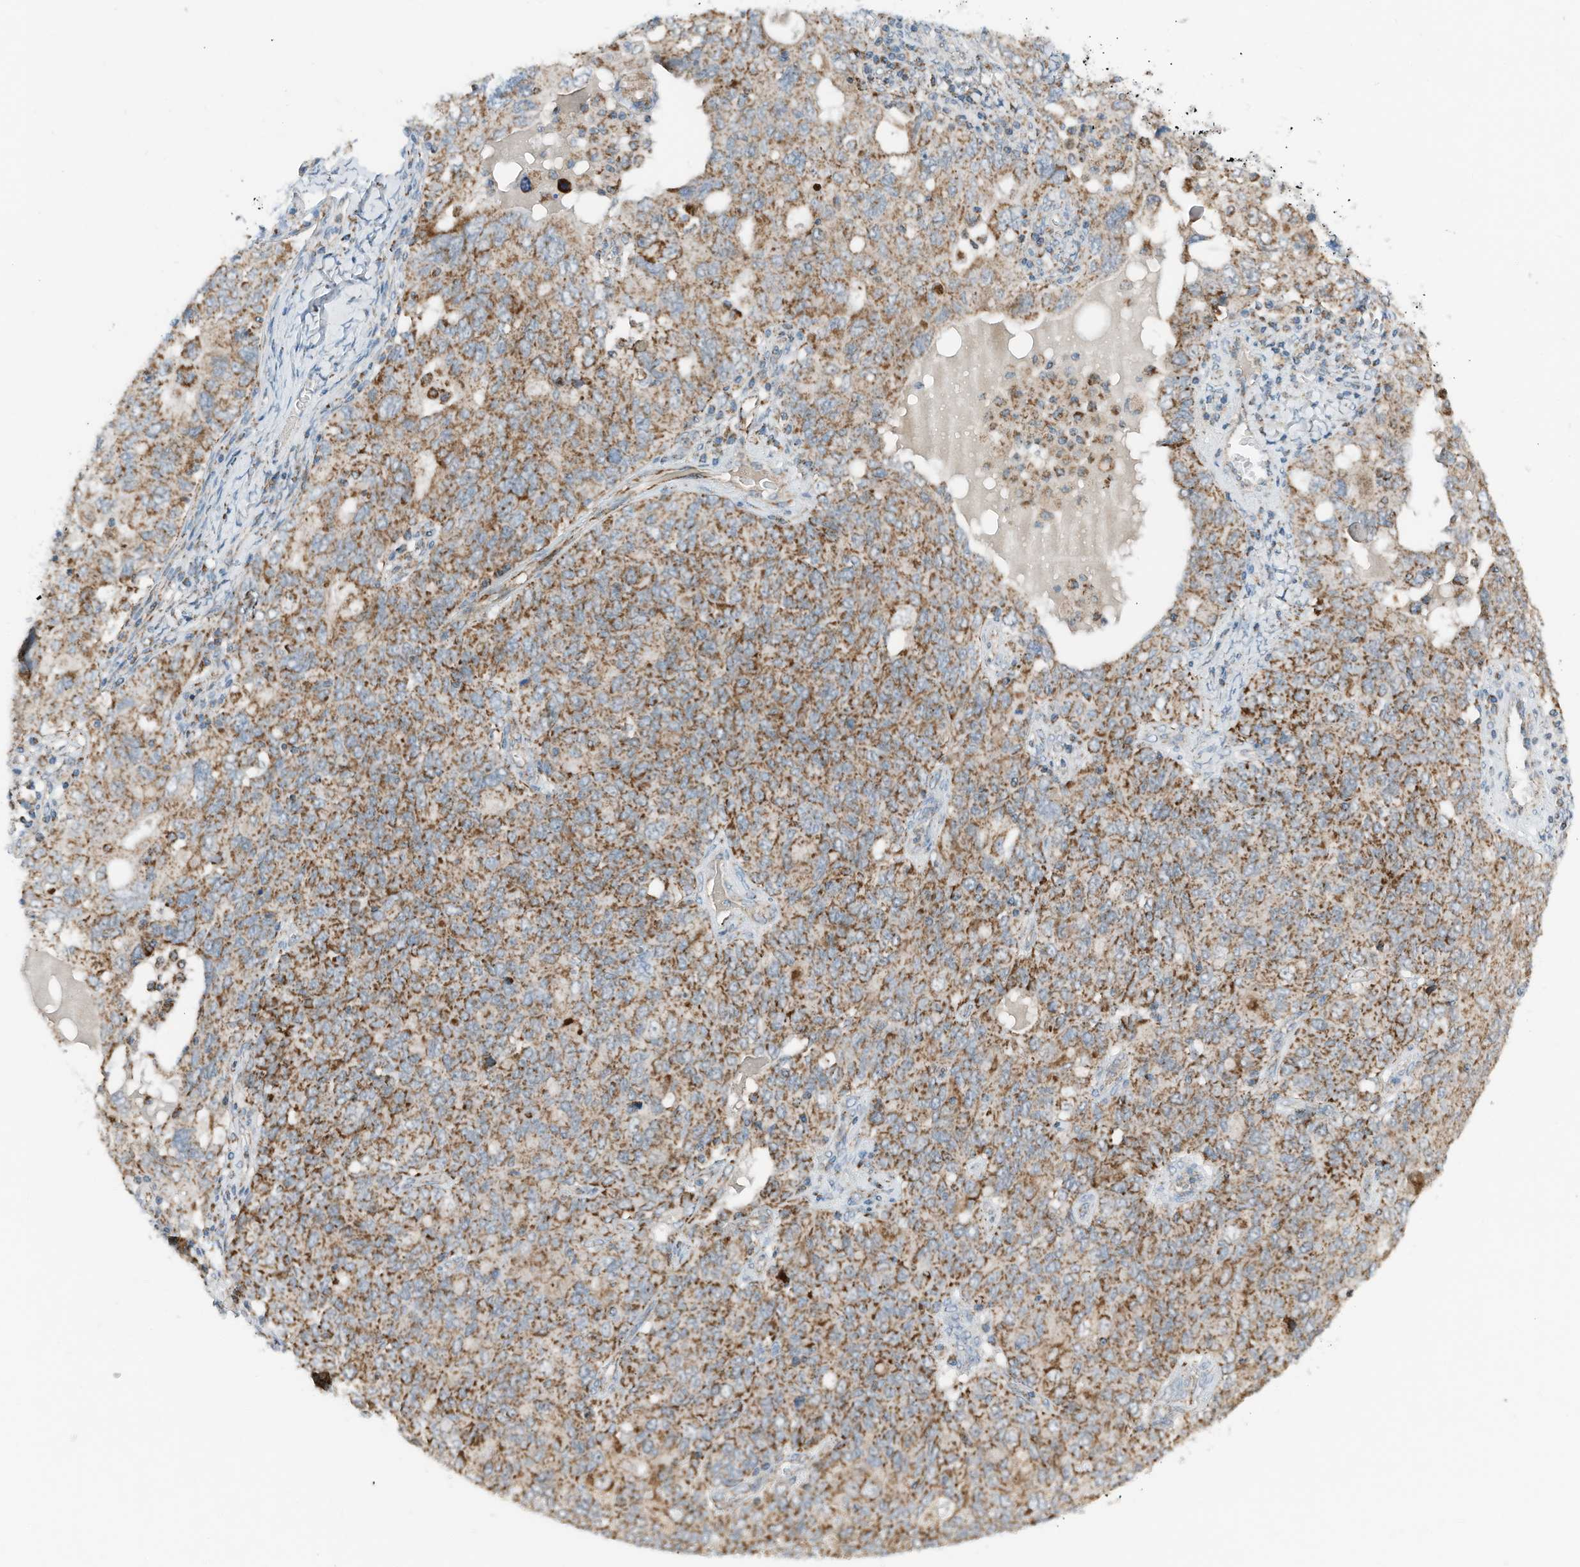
{"staining": {"intensity": "strong", "quantity": ">75%", "location": "cytoplasmic/membranous"}, "tissue": "ovarian cancer", "cell_type": "Tumor cells", "image_type": "cancer", "snomed": [{"axis": "morphology", "description": "Carcinoma, endometroid"}, {"axis": "topography", "description": "Ovary"}], "caption": "A high amount of strong cytoplasmic/membranous positivity is present in approximately >75% of tumor cells in endometroid carcinoma (ovarian) tissue.", "gene": "RMND1", "patient": {"sex": "female", "age": 62}}